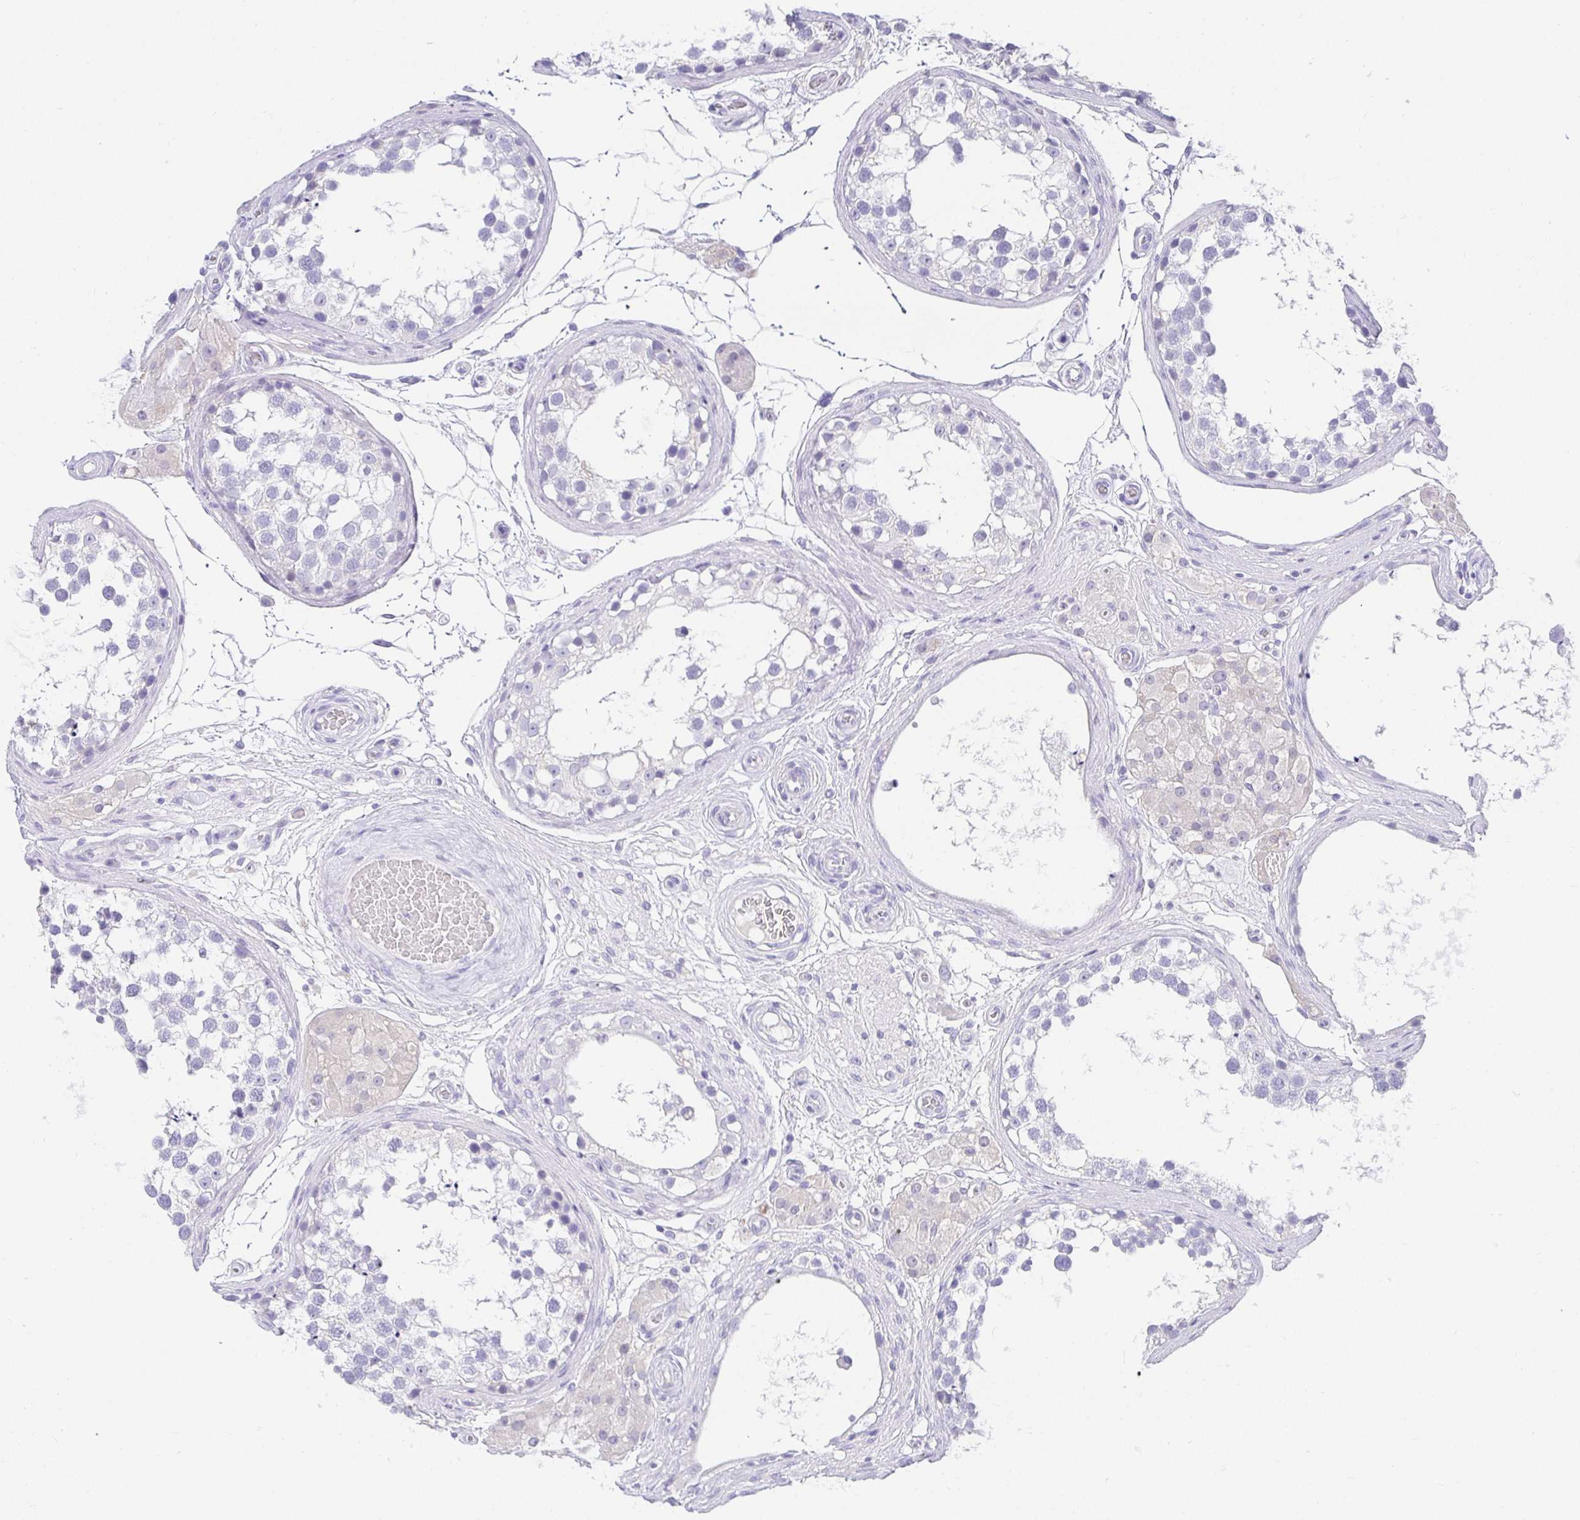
{"staining": {"intensity": "negative", "quantity": "none", "location": "none"}, "tissue": "testis", "cell_type": "Cells in seminiferous ducts", "image_type": "normal", "snomed": [{"axis": "morphology", "description": "Normal tissue, NOS"}, {"axis": "morphology", "description": "Seminoma, NOS"}, {"axis": "topography", "description": "Testis"}], "caption": "High magnification brightfield microscopy of unremarkable testis stained with DAB (3,3'-diaminobenzidine) (brown) and counterstained with hematoxylin (blue): cells in seminiferous ducts show no significant positivity. (DAB IHC visualized using brightfield microscopy, high magnification).", "gene": "CHAT", "patient": {"sex": "male", "age": 65}}